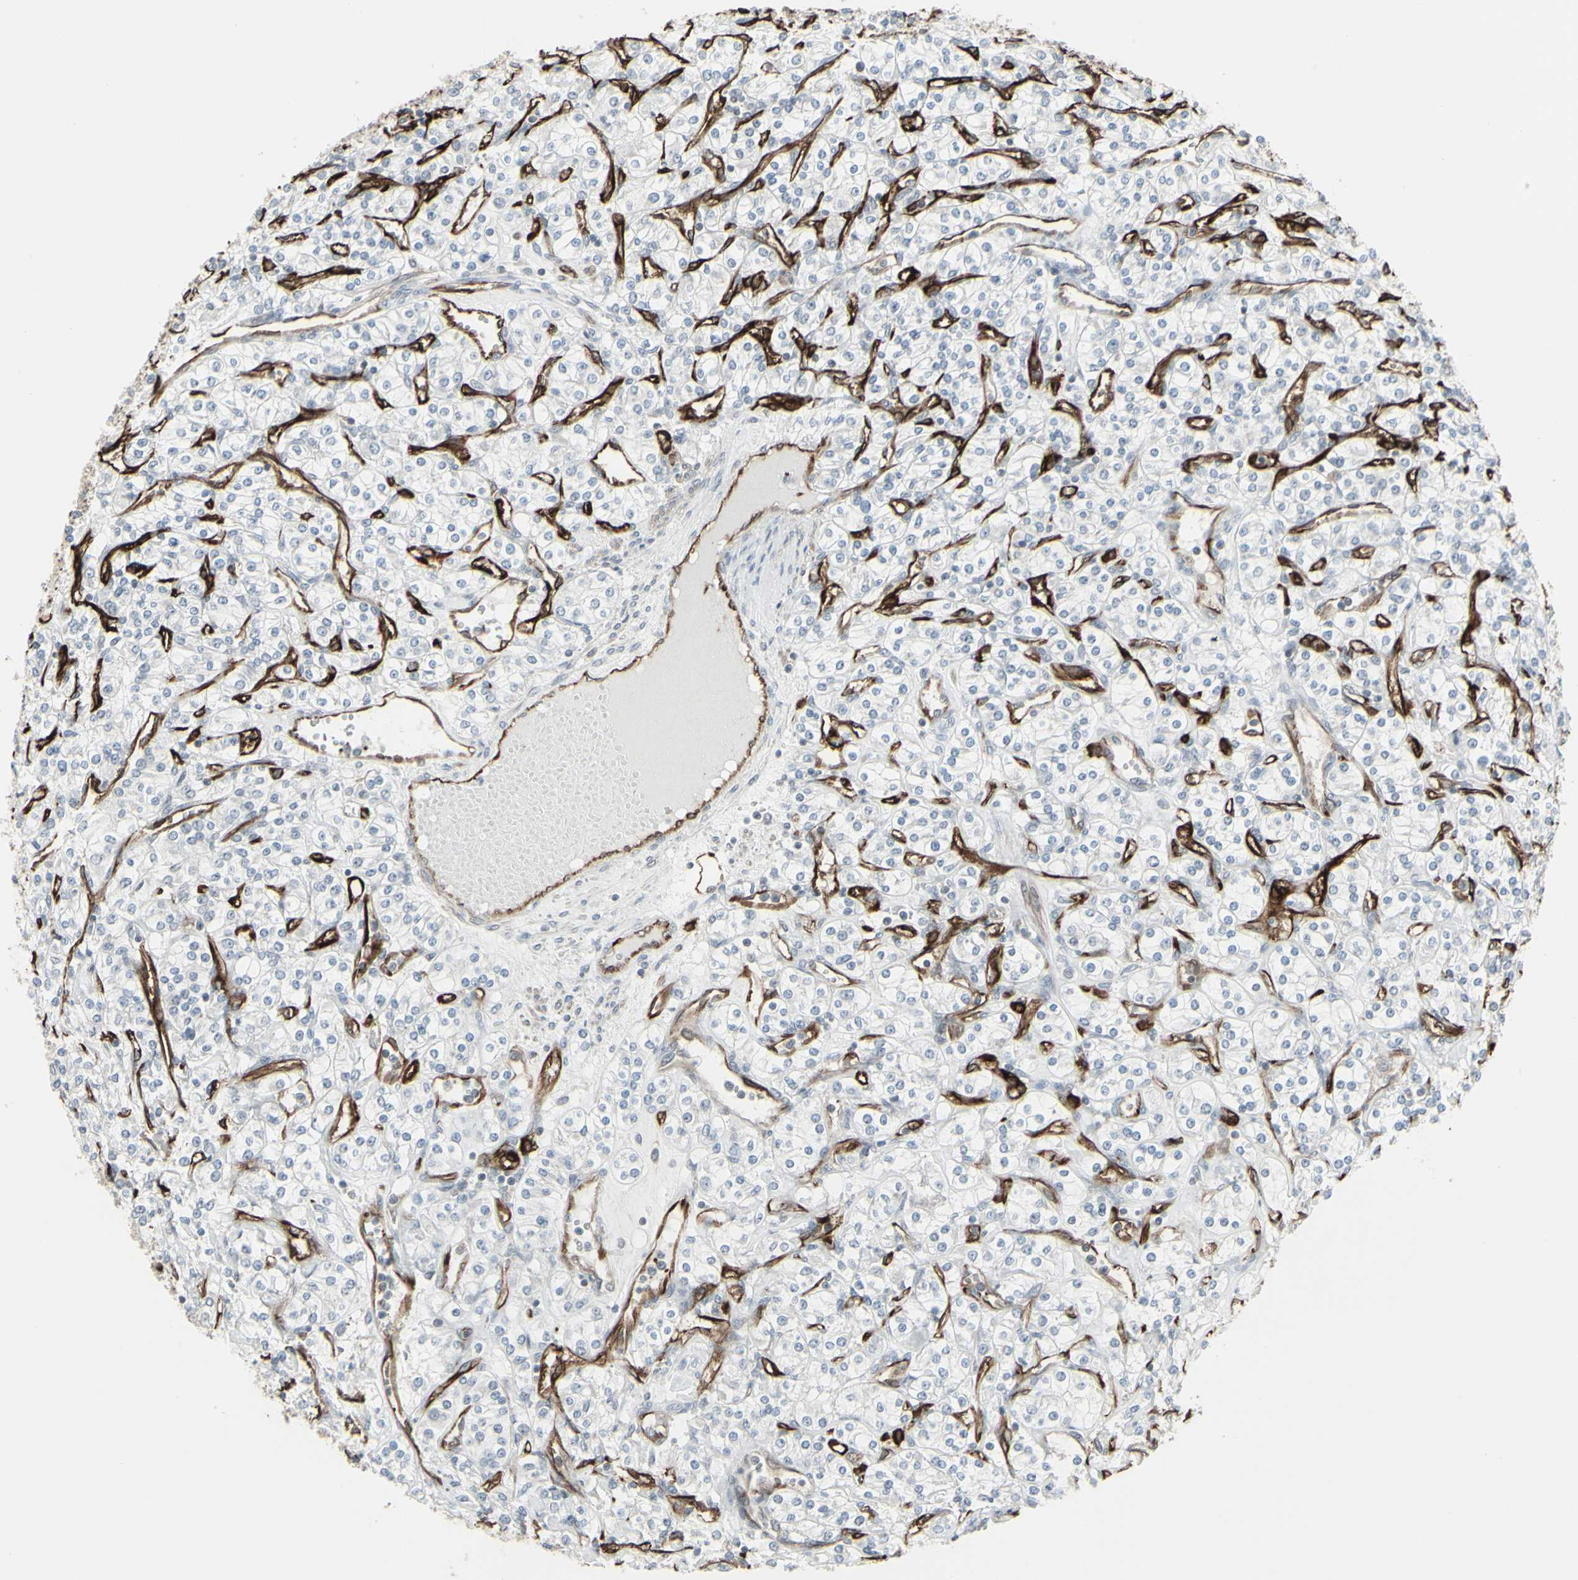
{"staining": {"intensity": "negative", "quantity": "none", "location": "none"}, "tissue": "renal cancer", "cell_type": "Tumor cells", "image_type": "cancer", "snomed": [{"axis": "morphology", "description": "Adenocarcinoma, NOS"}, {"axis": "topography", "description": "Kidney"}], "caption": "Immunohistochemistry (IHC) histopathology image of neoplastic tissue: renal cancer (adenocarcinoma) stained with DAB displays no significant protein staining in tumor cells.", "gene": "DTX3L", "patient": {"sex": "male", "age": 77}}